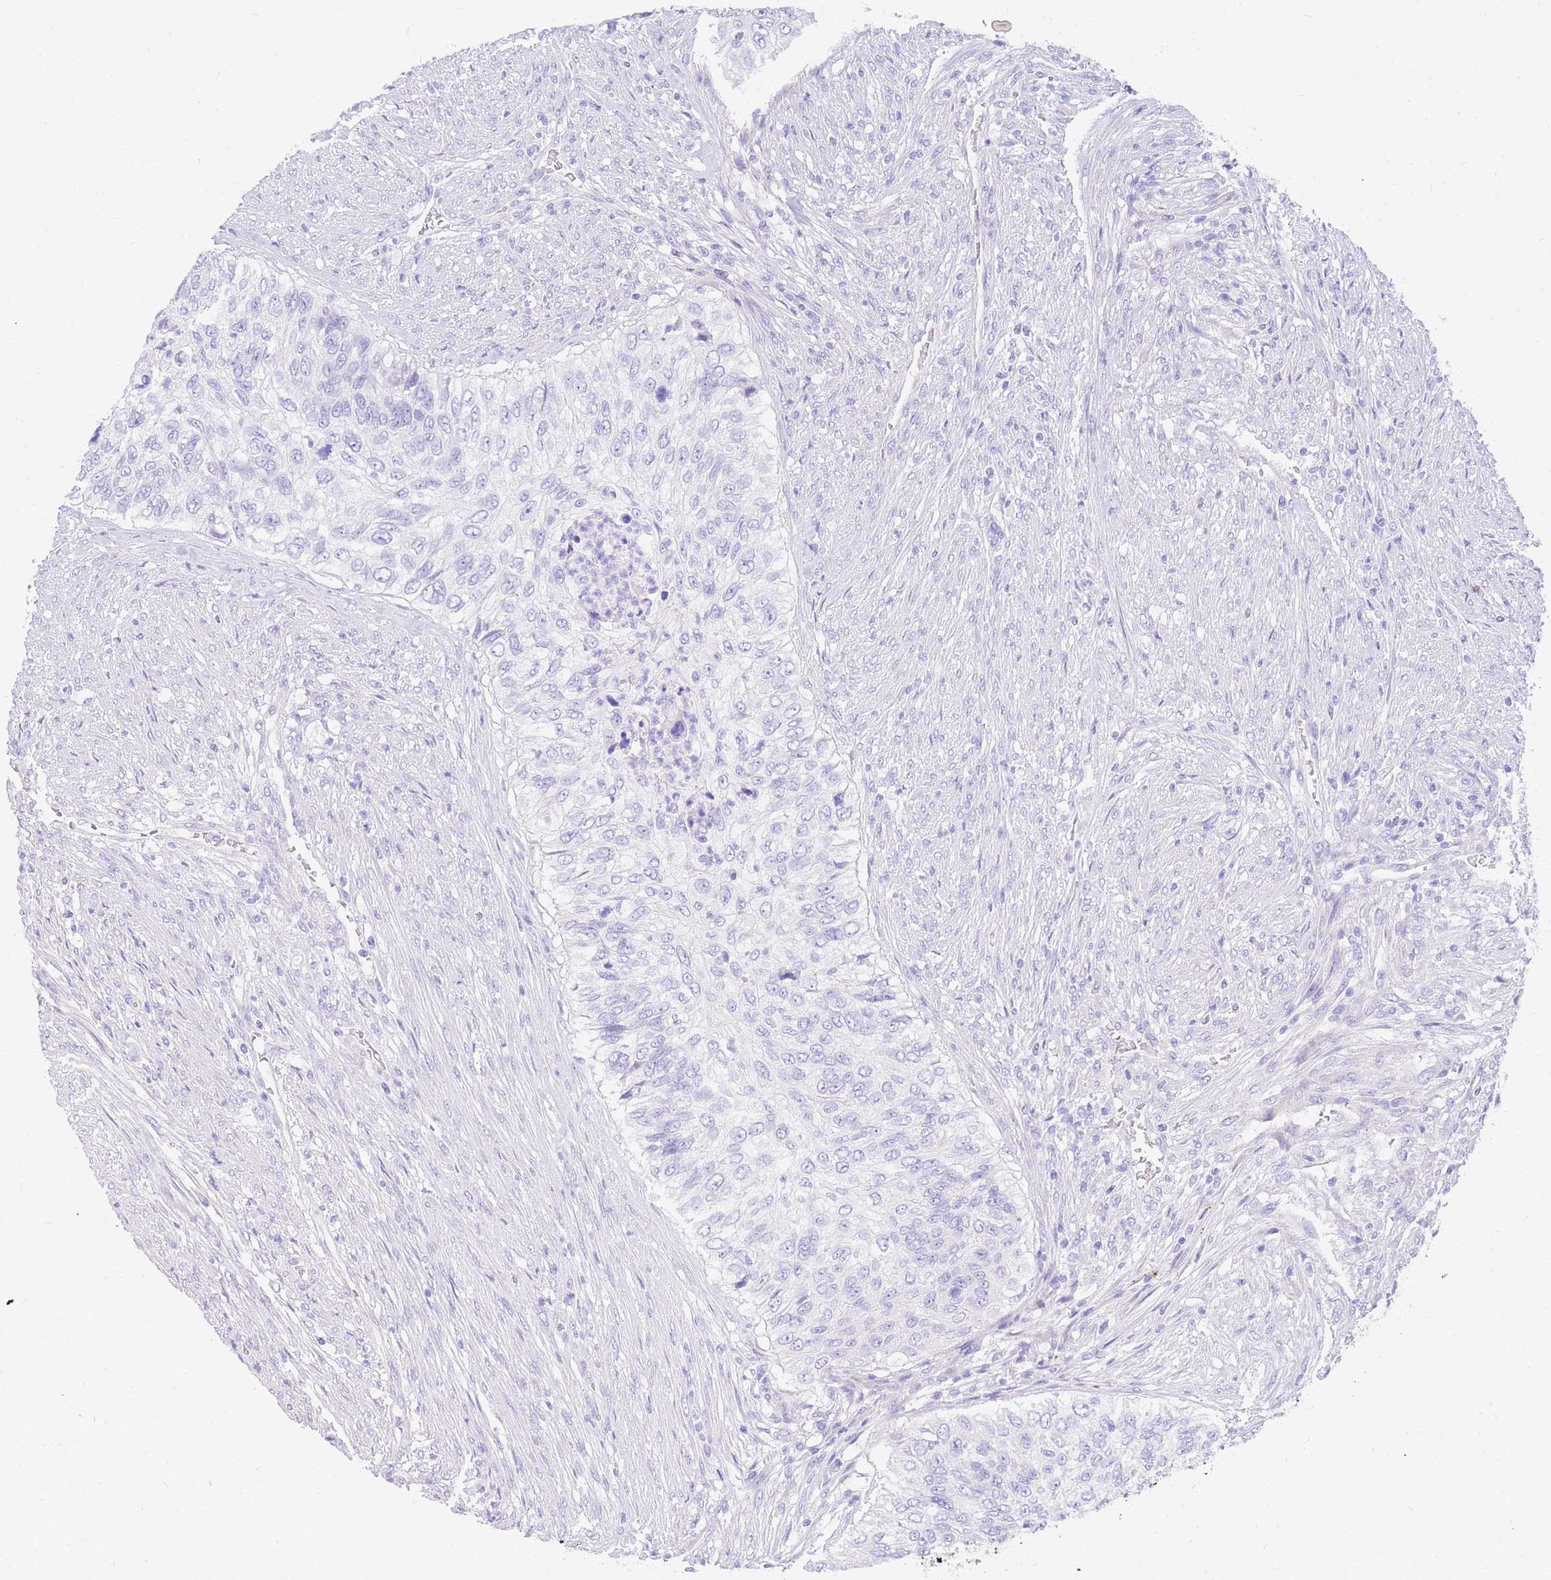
{"staining": {"intensity": "negative", "quantity": "none", "location": "none"}, "tissue": "urothelial cancer", "cell_type": "Tumor cells", "image_type": "cancer", "snomed": [{"axis": "morphology", "description": "Urothelial carcinoma, High grade"}, {"axis": "topography", "description": "Urinary bladder"}], "caption": "Micrograph shows no protein staining in tumor cells of urothelial cancer tissue.", "gene": "UPK1A", "patient": {"sex": "female", "age": 60}}